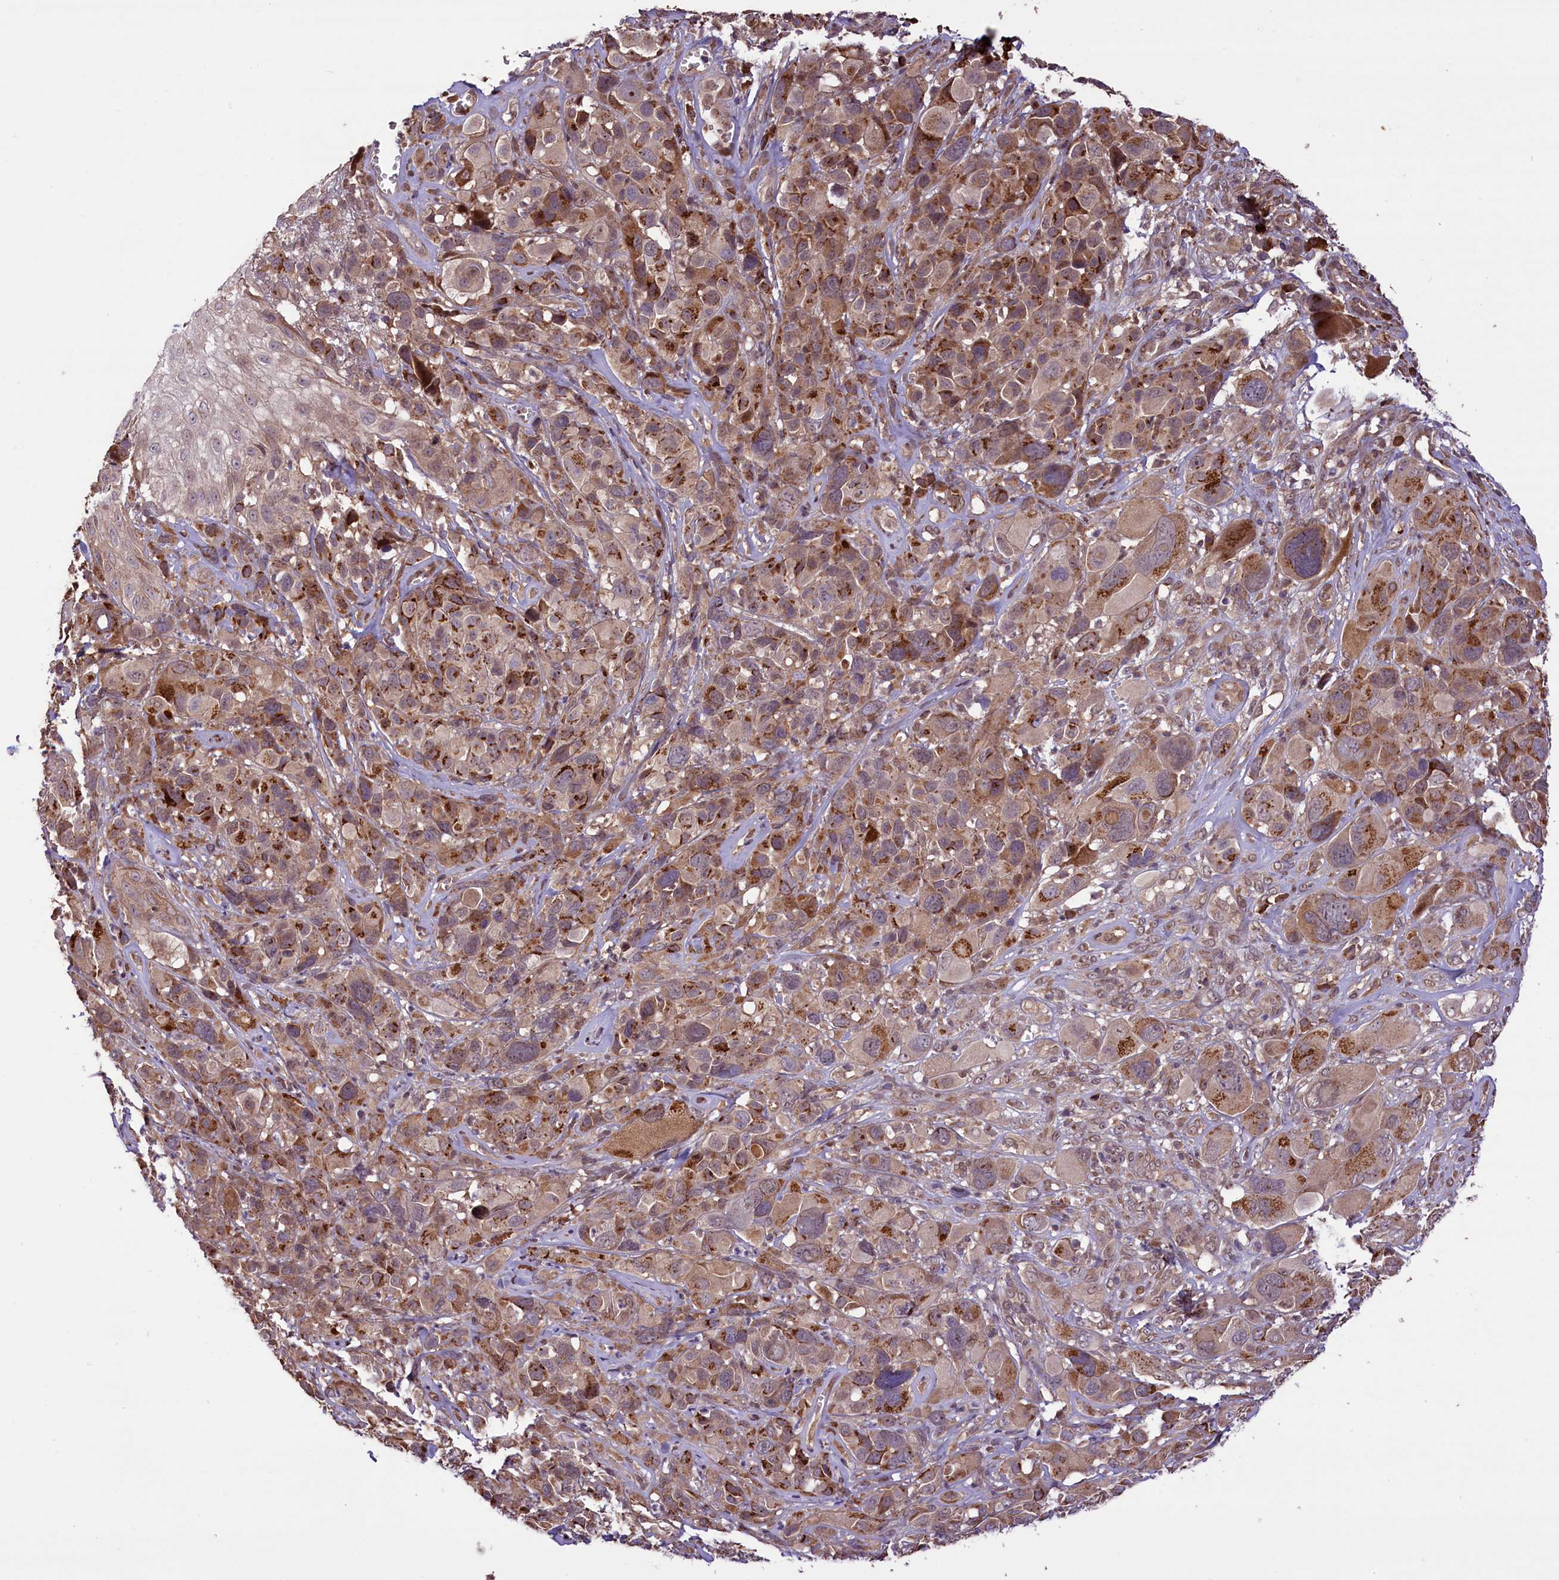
{"staining": {"intensity": "moderate", "quantity": ">75%", "location": "cytoplasmic/membranous"}, "tissue": "melanoma", "cell_type": "Tumor cells", "image_type": "cancer", "snomed": [{"axis": "morphology", "description": "Malignant melanoma, NOS"}, {"axis": "topography", "description": "Skin of trunk"}], "caption": "DAB immunohistochemical staining of melanoma exhibits moderate cytoplasmic/membranous protein staining in approximately >75% of tumor cells.", "gene": "HDAC5", "patient": {"sex": "male", "age": 71}}